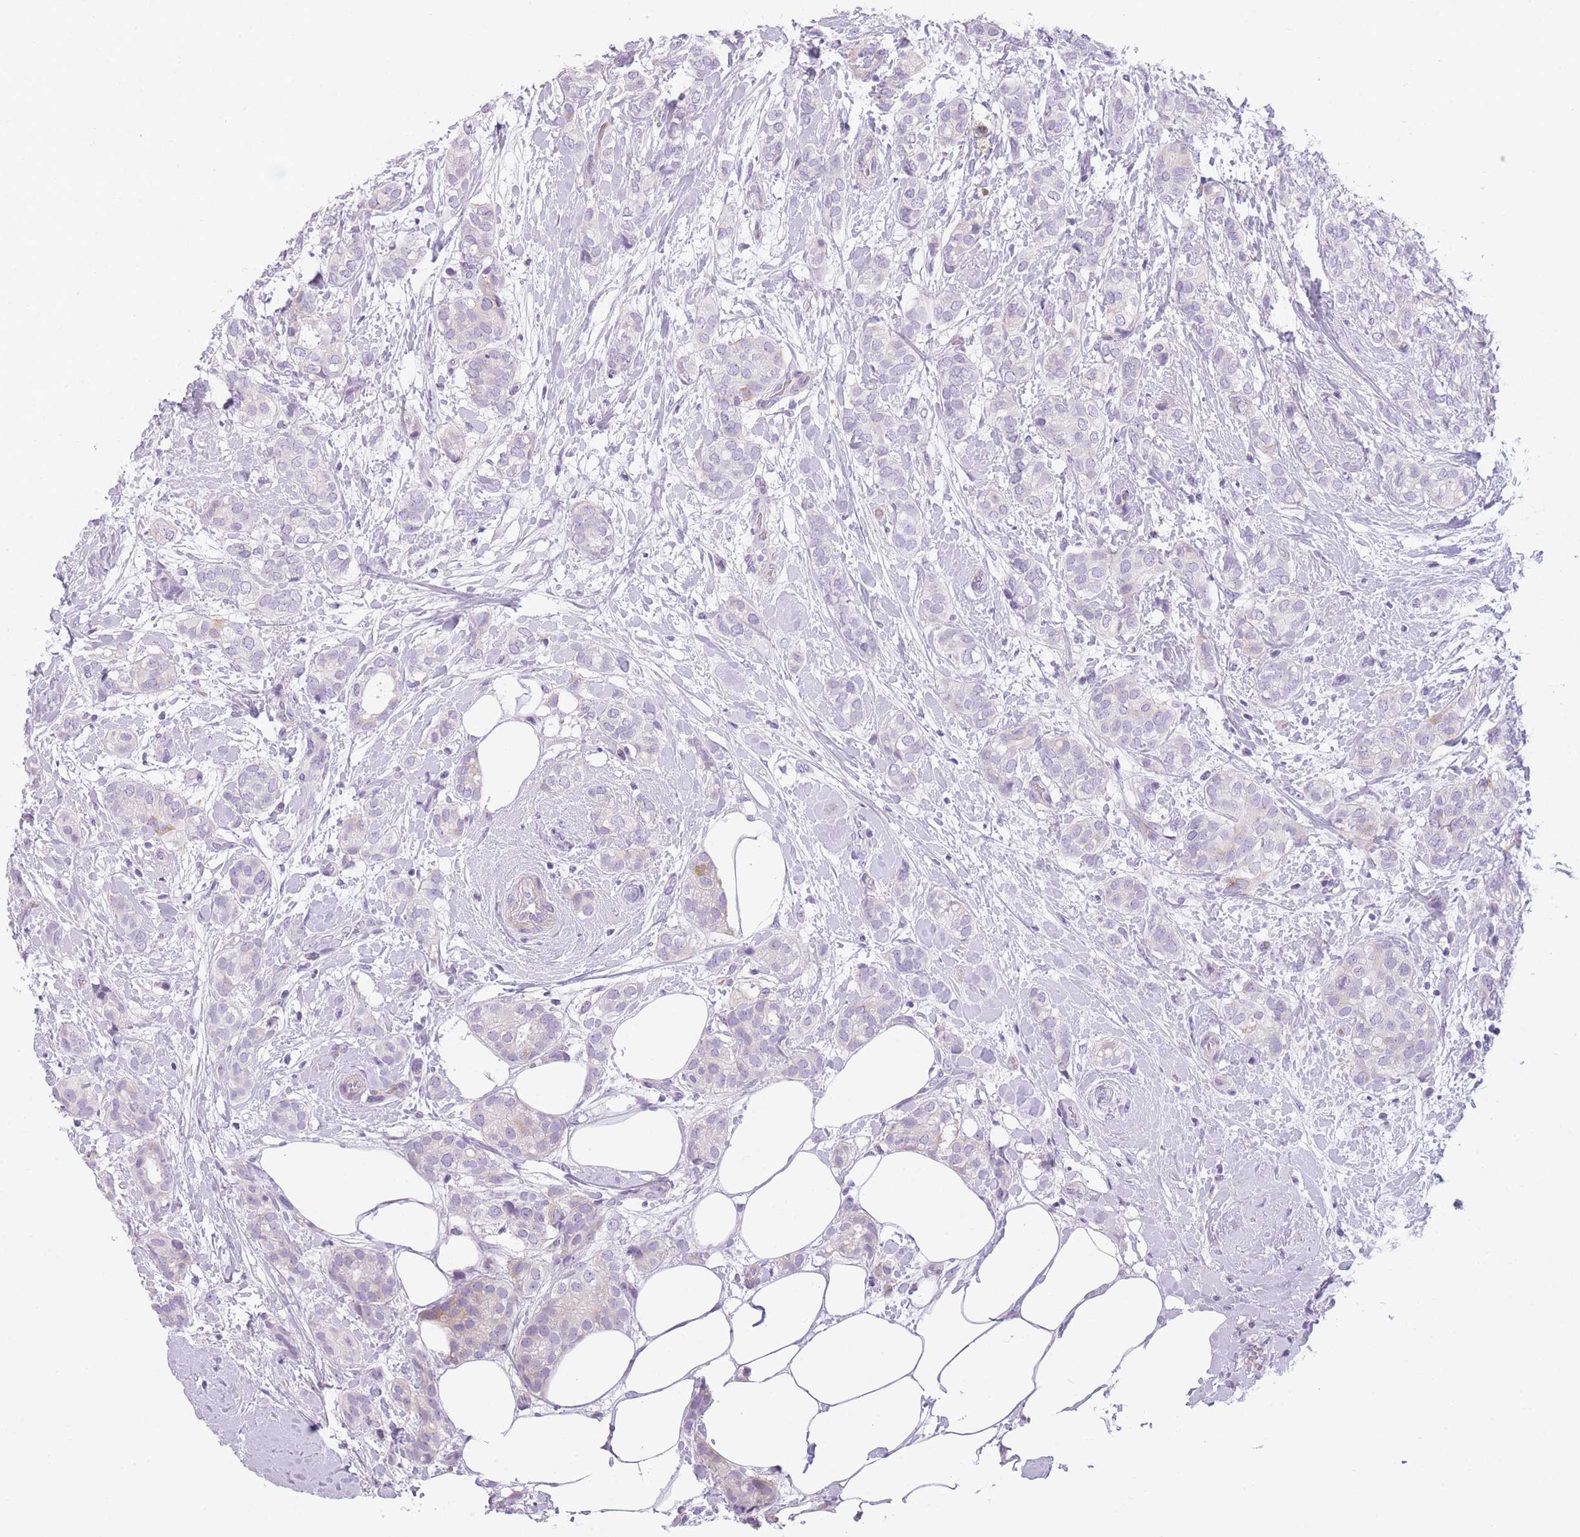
{"staining": {"intensity": "negative", "quantity": "none", "location": "none"}, "tissue": "breast cancer", "cell_type": "Tumor cells", "image_type": "cancer", "snomed": [{"axis": "morphology", "description": "Duct carcinoma"}, {"axis": "topography", "description": "Breast"}], "caption": "Tumor cells show no significant expression in infiltrating ductal carcinoma (breast). (DAB immunohistochemistry with hematoxylin counter stain).", "gene": "GGT1", "patient": {"sex": "female", "age": 73}}